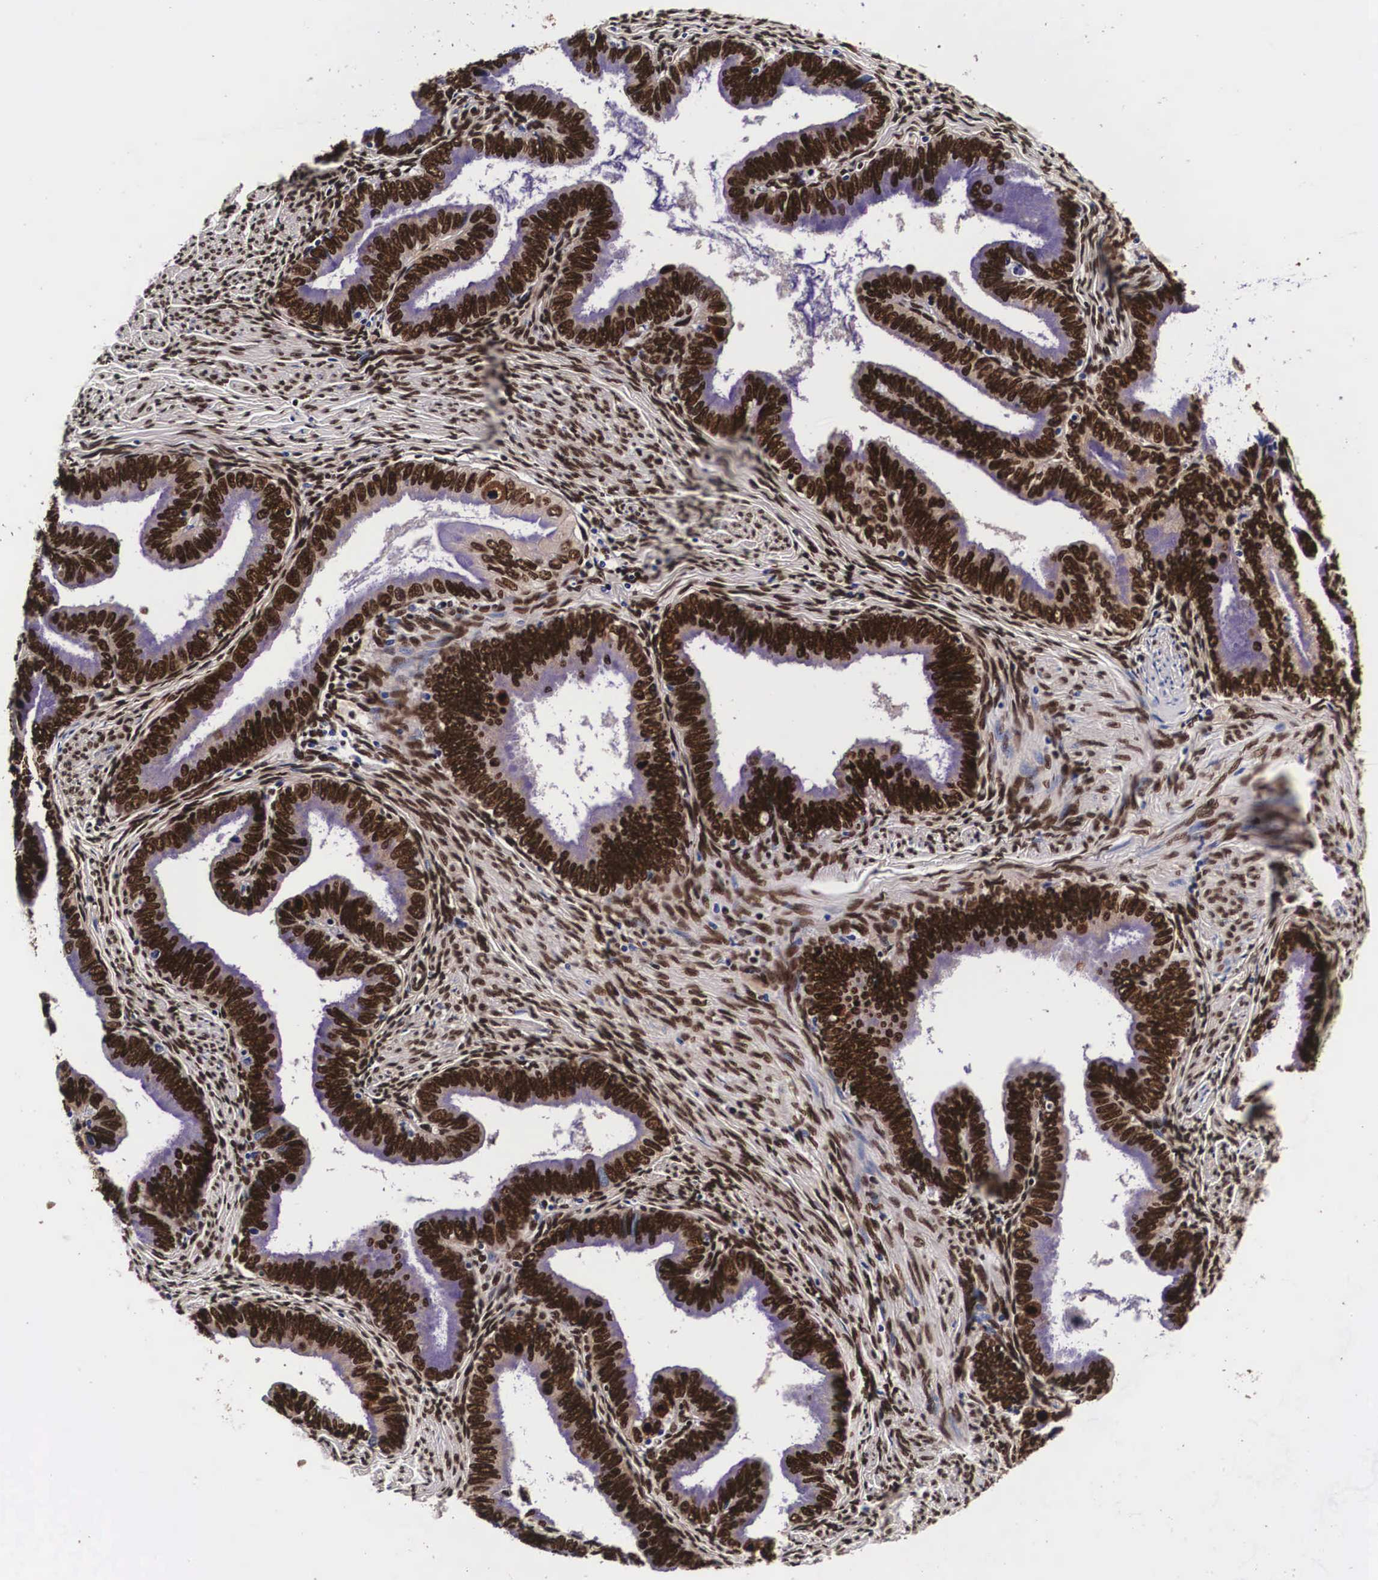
{"staining": {"intensity": "strong", "quantity": ">75%", "location": "nuclear"}, "tissue": "cervical cancer", "cell_type": "Tumor cells", "image_type": "cancer", "snomed": [{"axis": "morphology", "description": "Adenocarcinoma, NOS"}, {"axis": "topography", "description": "Cervix"}], "caption": "A micrograph of cervical cancer stained for a protein shows strong nuclear brown staining in tumor cells.", "gene": "PABPN1", "patient": {"sex": "female", "age": 49}}